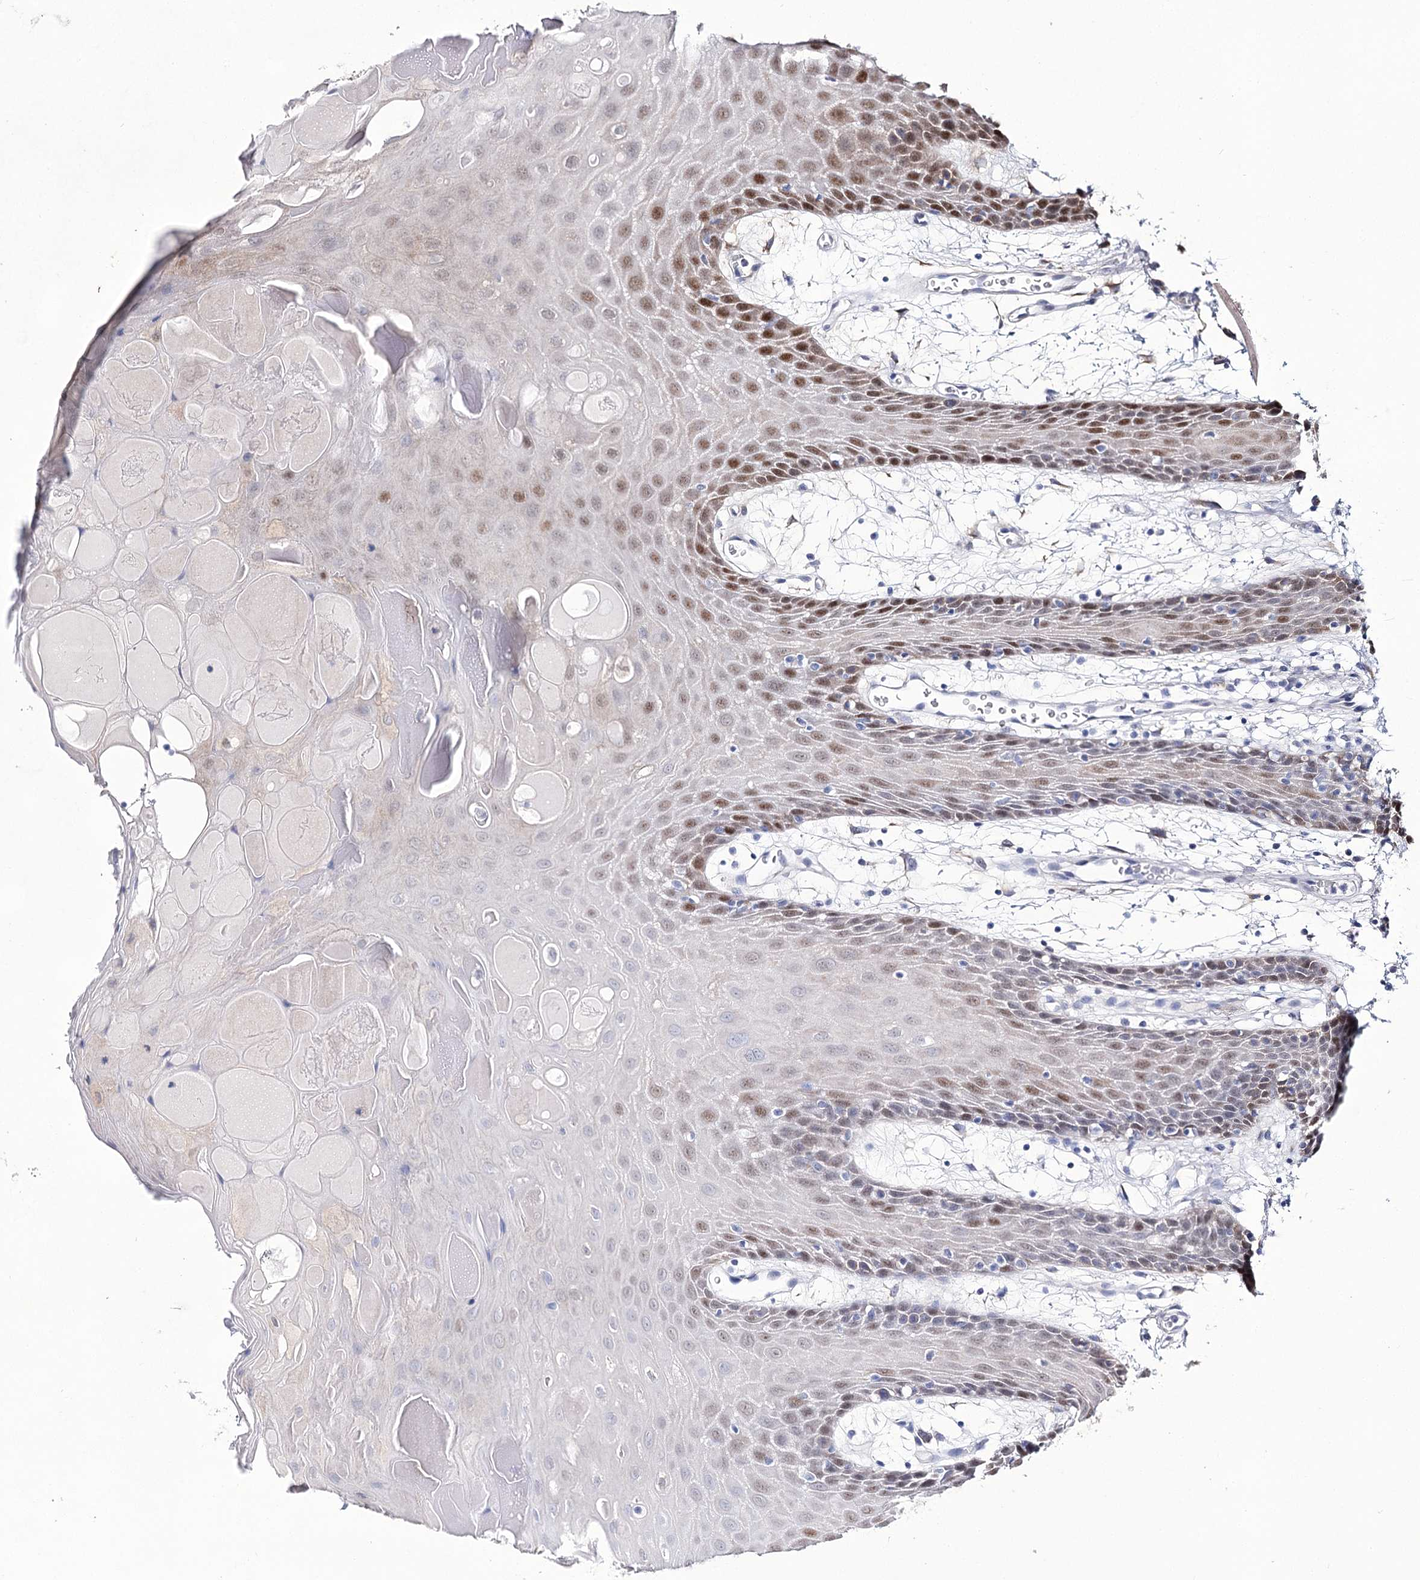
{"staining": {"intensity": "strong", "quantity": "<25%", "location": "nuclear"}, "tissue": "oral mucosa", "cell_type": "Squamous epithelial cells", "image_type": "normal", "snomed": [{"axis": "morphology", "description": "Normal tissue, NOS"}, {"axis": "topography", "description": "Skeletal muscle"}, {"axis": "topography", "description": "Oral tissue"}, {"axis": "topography", "description": "Salivary gland"}, {"axis": "topography", "description": "Peripheral nerve tissue"}], "caption": "High-magnification brightfield microscopy of benign oral mucosa stained with DAB (3,3'-diaminobenzidine) (brown) and counterstained with hematoxylin (blue). squamous epithelial cells exhibit strong nuclear expression is appreciated in about<25% of cells. The protein is stained brown, and the nuclei are stained in blue (DAB IHC with brightfield microscopy, high magnification).", "gene": "UGDH", "patient": {"sex": "male", "age": 54}}